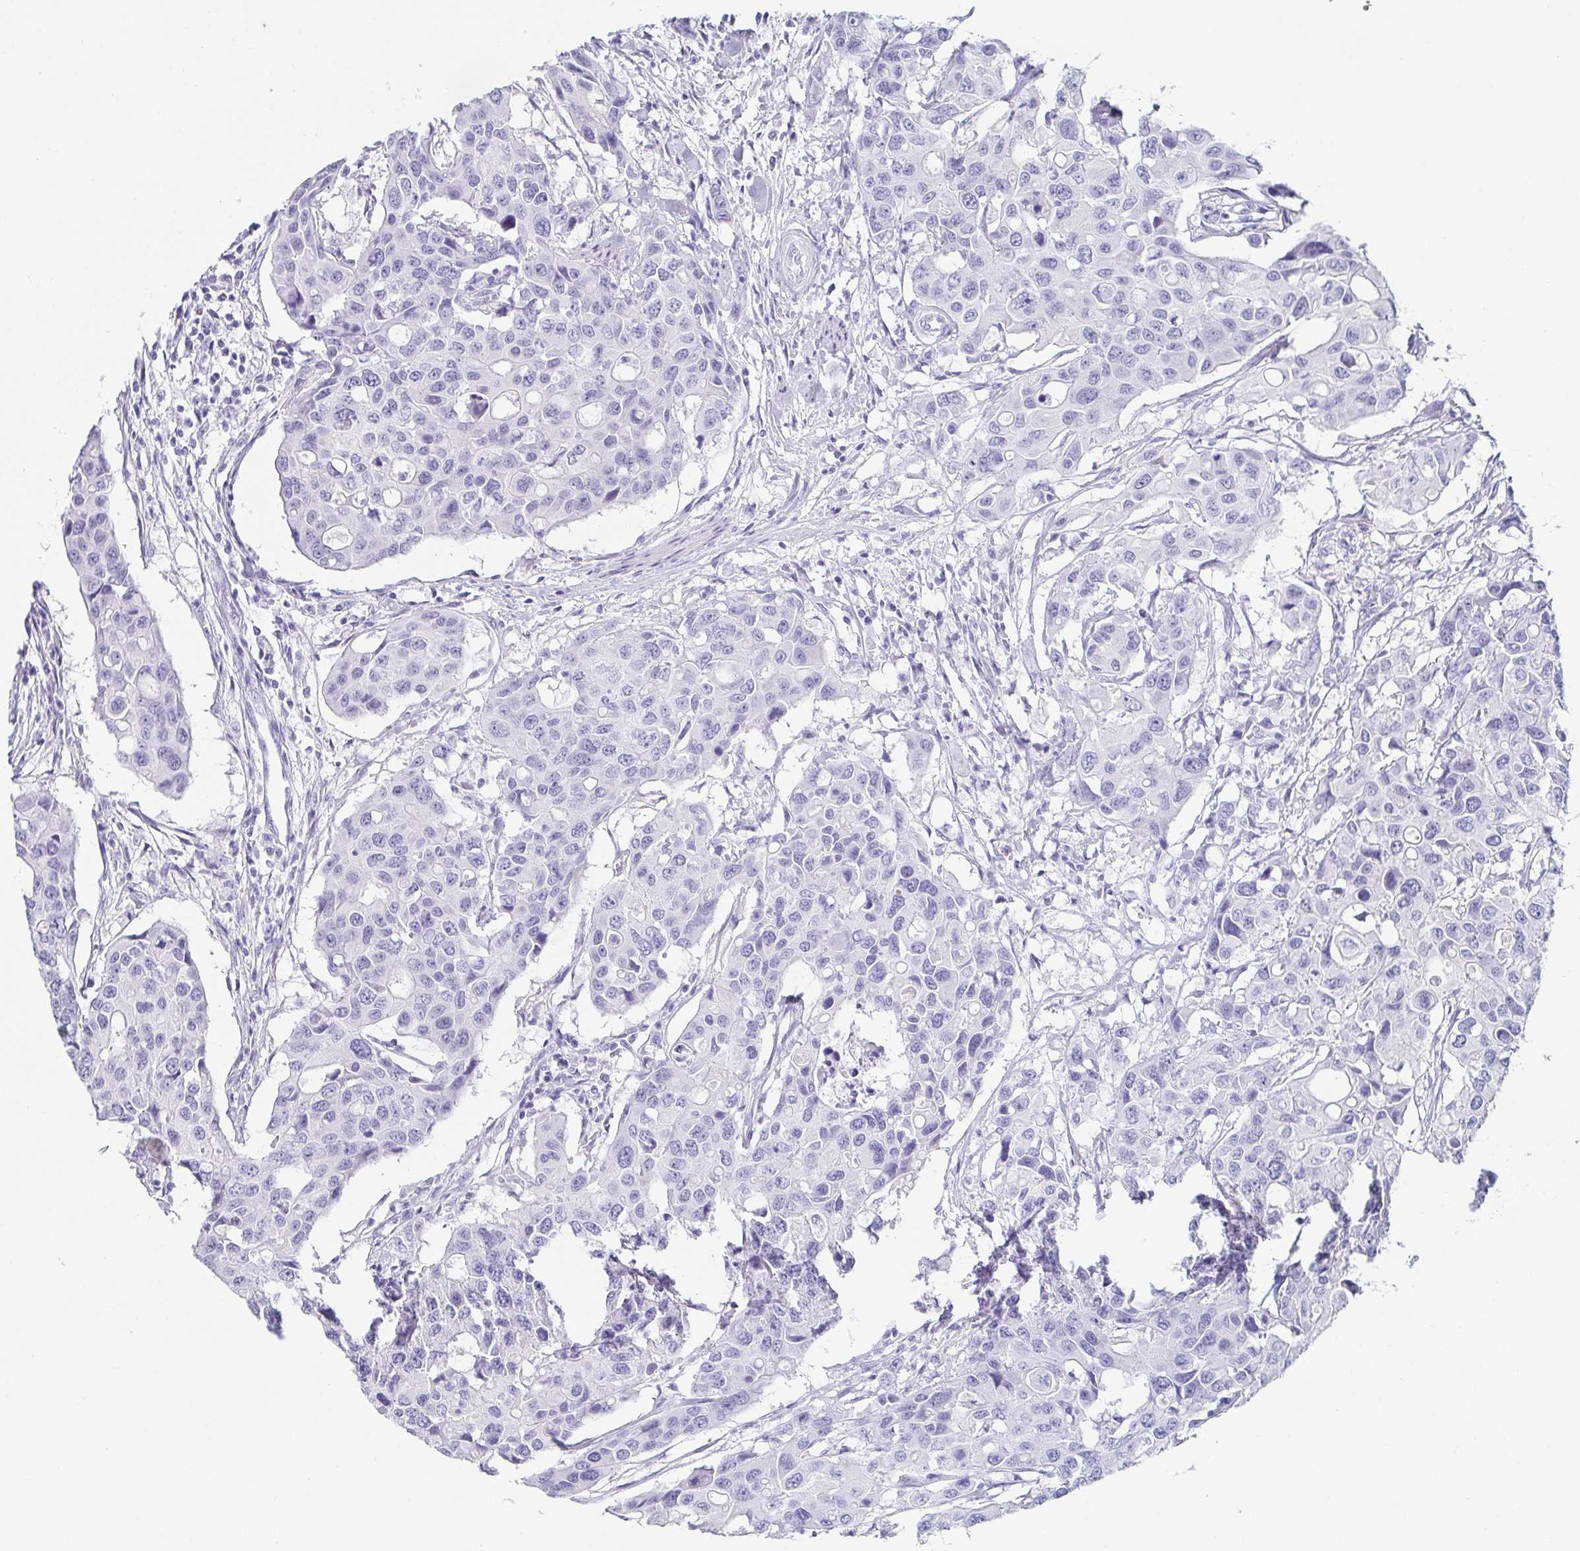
{"staining": {"intensity": "negative", "quantity": "none", "location": "none"}, "tissue": "colorectal cancer", "cell_type": "Tumor cells", "image_type": "cancer", "snomed": [{"axis": "morphology", "description": "Adenocarcinoma, NOS"}, {"axis": "topography", "description": "Colon"}], "caption": "High magnification brightfield microscopy of adenocarcinoma (colorectal) stained with DAB (3,3'-diaminobenzidine) (brown) and counterstained with hematoxylin (blue): tumor cells show no significant positivity. Nuclei are stained in blue.", "gene": "ZG16B", "patient": {"sex": "male", "age": 77}}